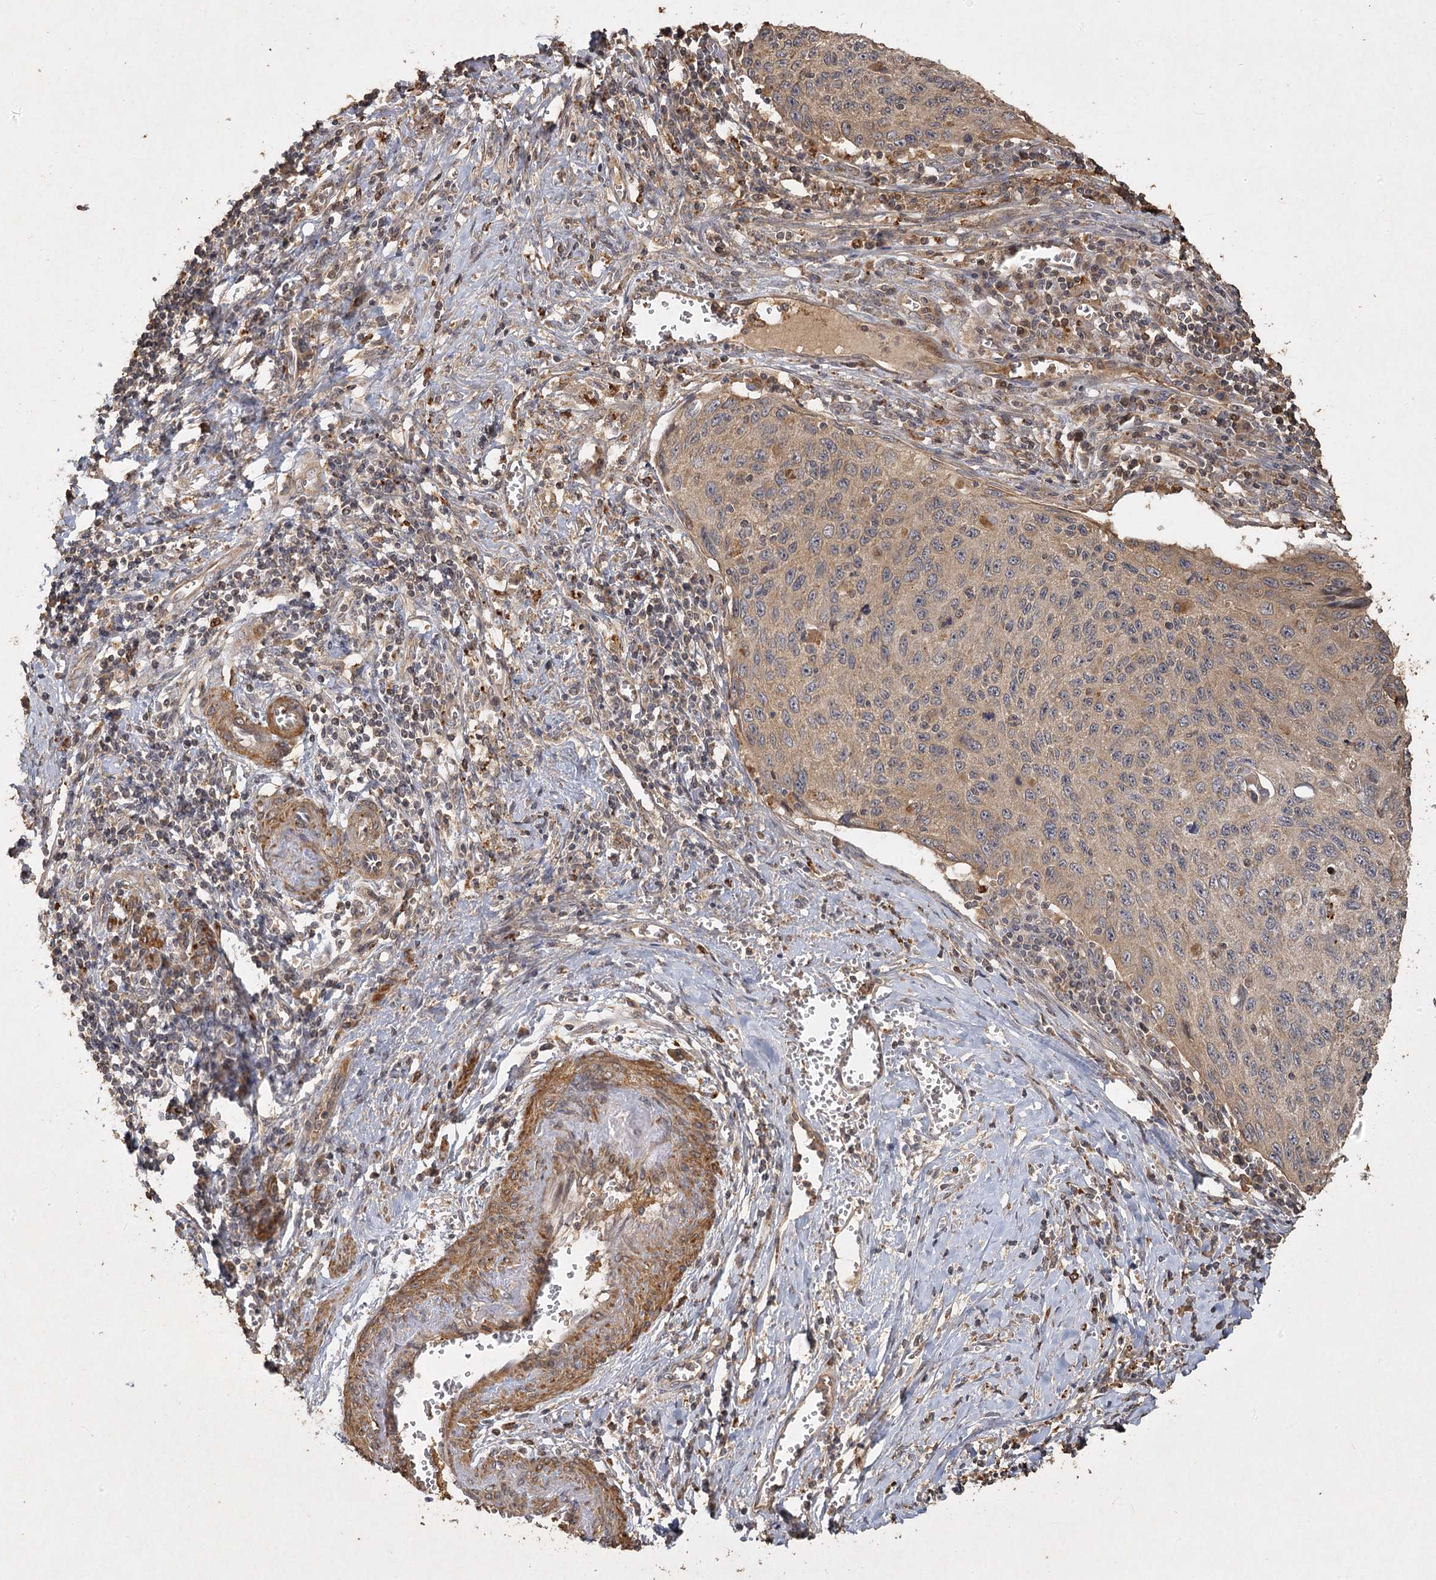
{"staining": {"intensity": "weak", "quantity": ">75%", "location": "cytoplasmic/membranous"}, "tissue": "cervical cancer", "cell_type": "Tumor cells", "image_type": "cancer", "snomed": [{"axis": "morphology", "description": "Squamous cell carcinoma, NOS"}, {"axis": "topography", "description": "Cervix"}], "caption": "Tumor cells reveal low levels of weak cytoplasmic/membranous staining in about >75% of cells in cervical squamous cell carcinoma. (Brightfield microscopy of DAB IHC at high magnification).", "gene": "PIK3C2A", "patient": {"sex": "female", "age": 53}}